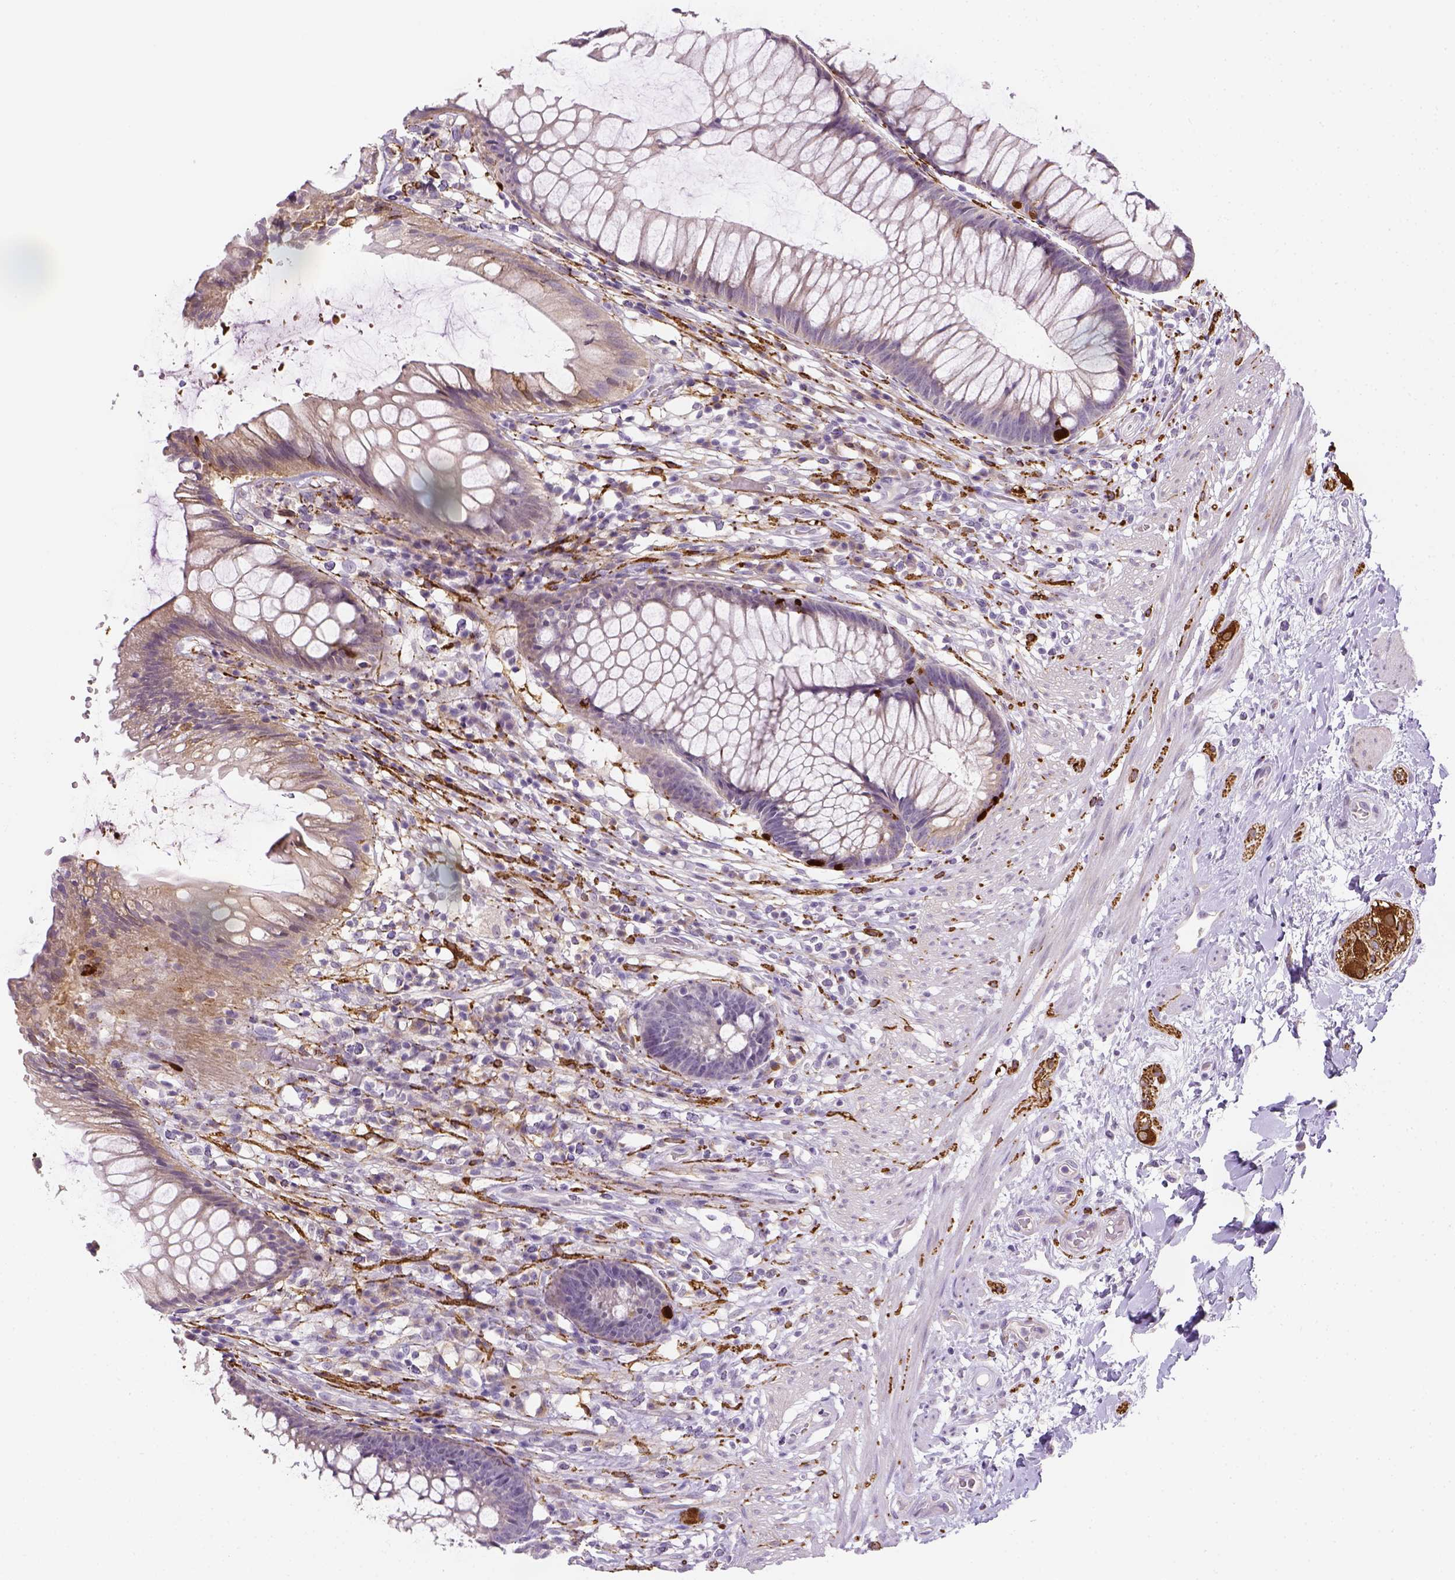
{"staining": {"intensity": "strong", "quantity": "<25%", "location": "cytoplasmic/membranous"}, "tissue": "rectum", "cell_type": "Glandular cells", "image_type": "normal", "snomed": [{"axis": "morphology", "description": "Normal tissue, NOS"}, {"axis": "topography", "description": "Smooth muscle"}, {"axis": "topography", "description": "Rectum"}], "caption": "A micrograph of rectum stained for a protein reveals strong cytoplasmic/membranous brown staining in glandular cells. Using DAB (3,3'-diaminobenzidine) (brown) and hematoxylin (blue) stains, captured at high magnification using brightfield microscopy.", "gene": "CACNB1", "patient": {"sex": "male", "age": 53}}